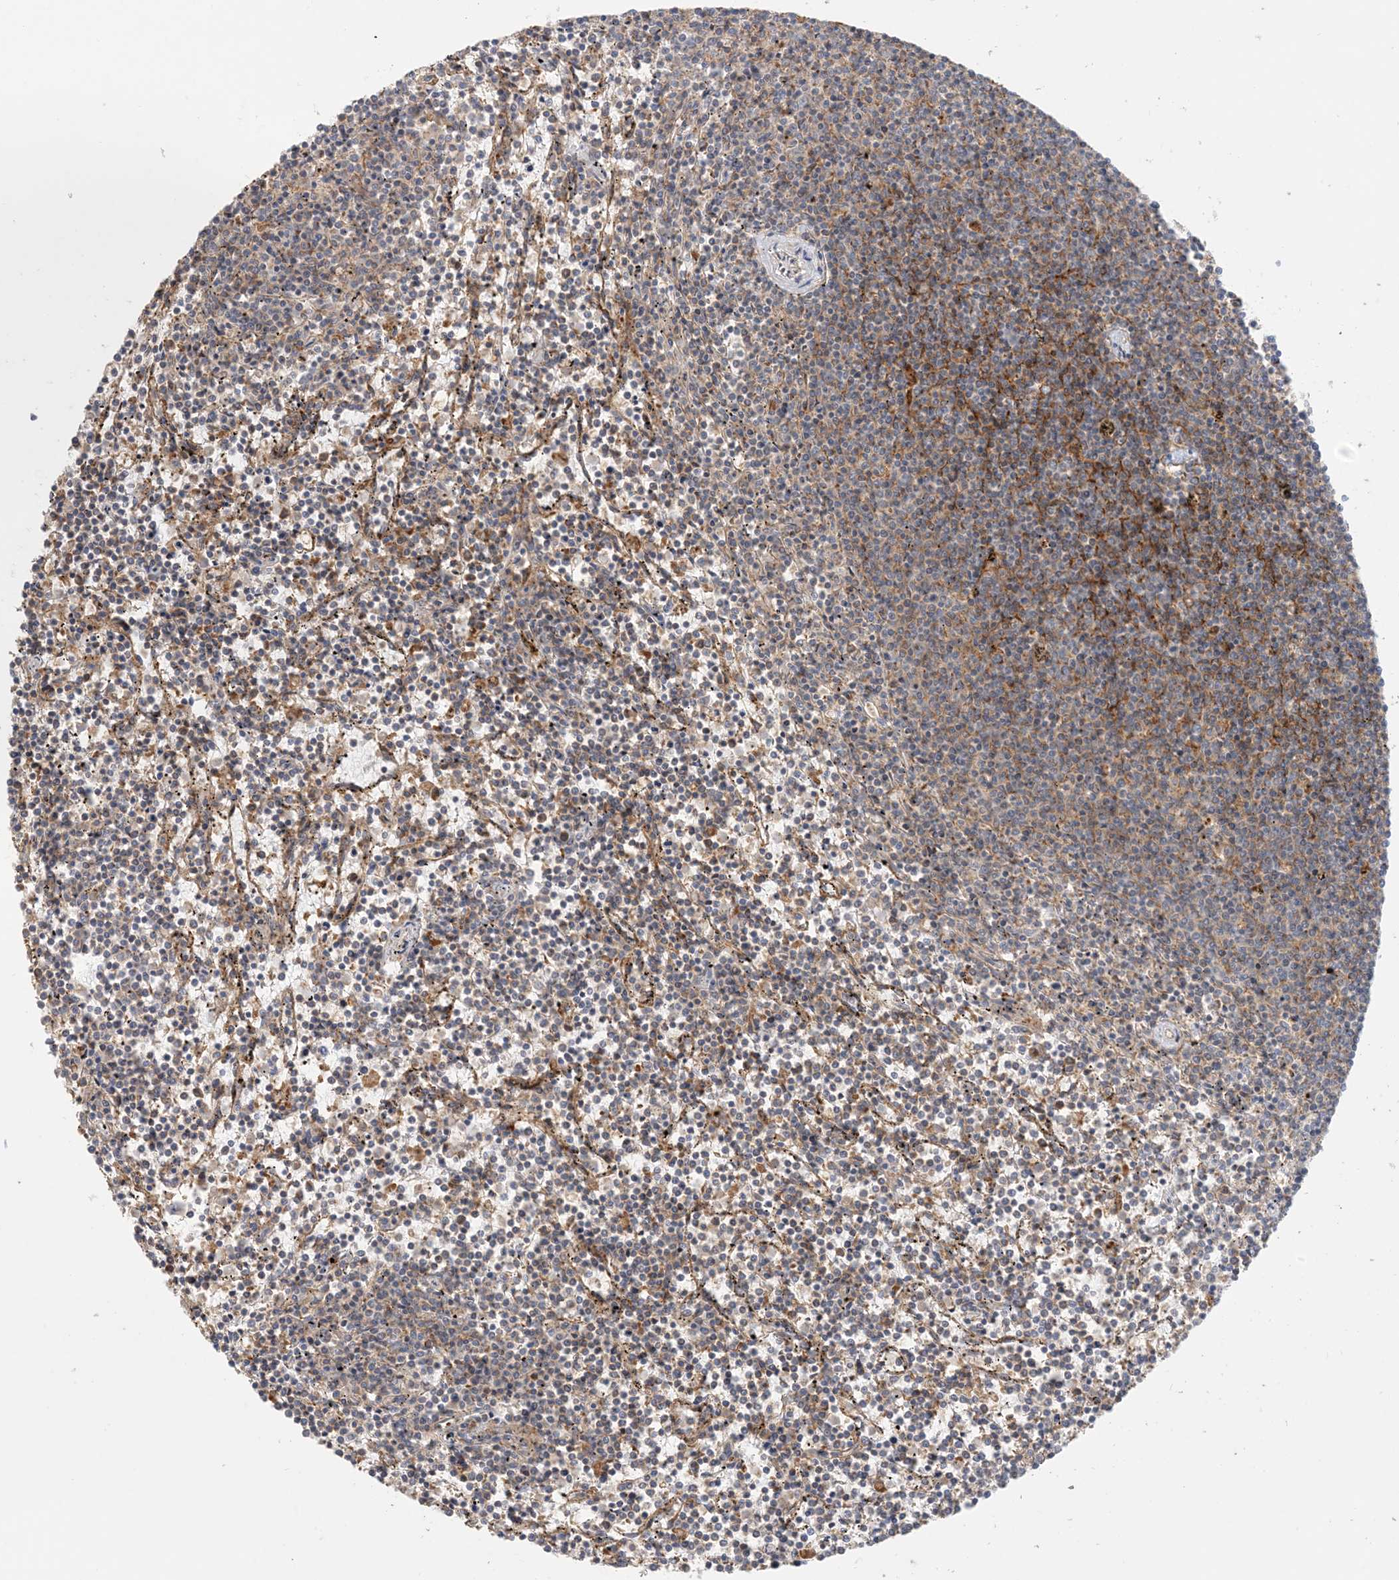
{"staining": {"intensity": "weak", "quantity": "25%-75%", "location": "cytoplasmic/membranous"}, "tissue": "lymphoma", "cell_type": "Tumor cells", "image_type": "cancer", "snomed": [{"axis": "morphology", "description": "Malignant lymphoma, non-Hodgkin's type, Low grade"}, {"axis": "topography", "description": "Spleen"}], "caption": "Tumor cells exhibit weak cytoplasmic/membranous positivity in about 25%-75% of cells in malignant lymphoma, non-Hodgkin's type (low-grade). (DAB (3,3'-diaminobenzidine) IHC, brown staining for protein, blue staining for nuclei).", "gene": "SPPL2A", "patient": {"sex": "female", "age": 50}}